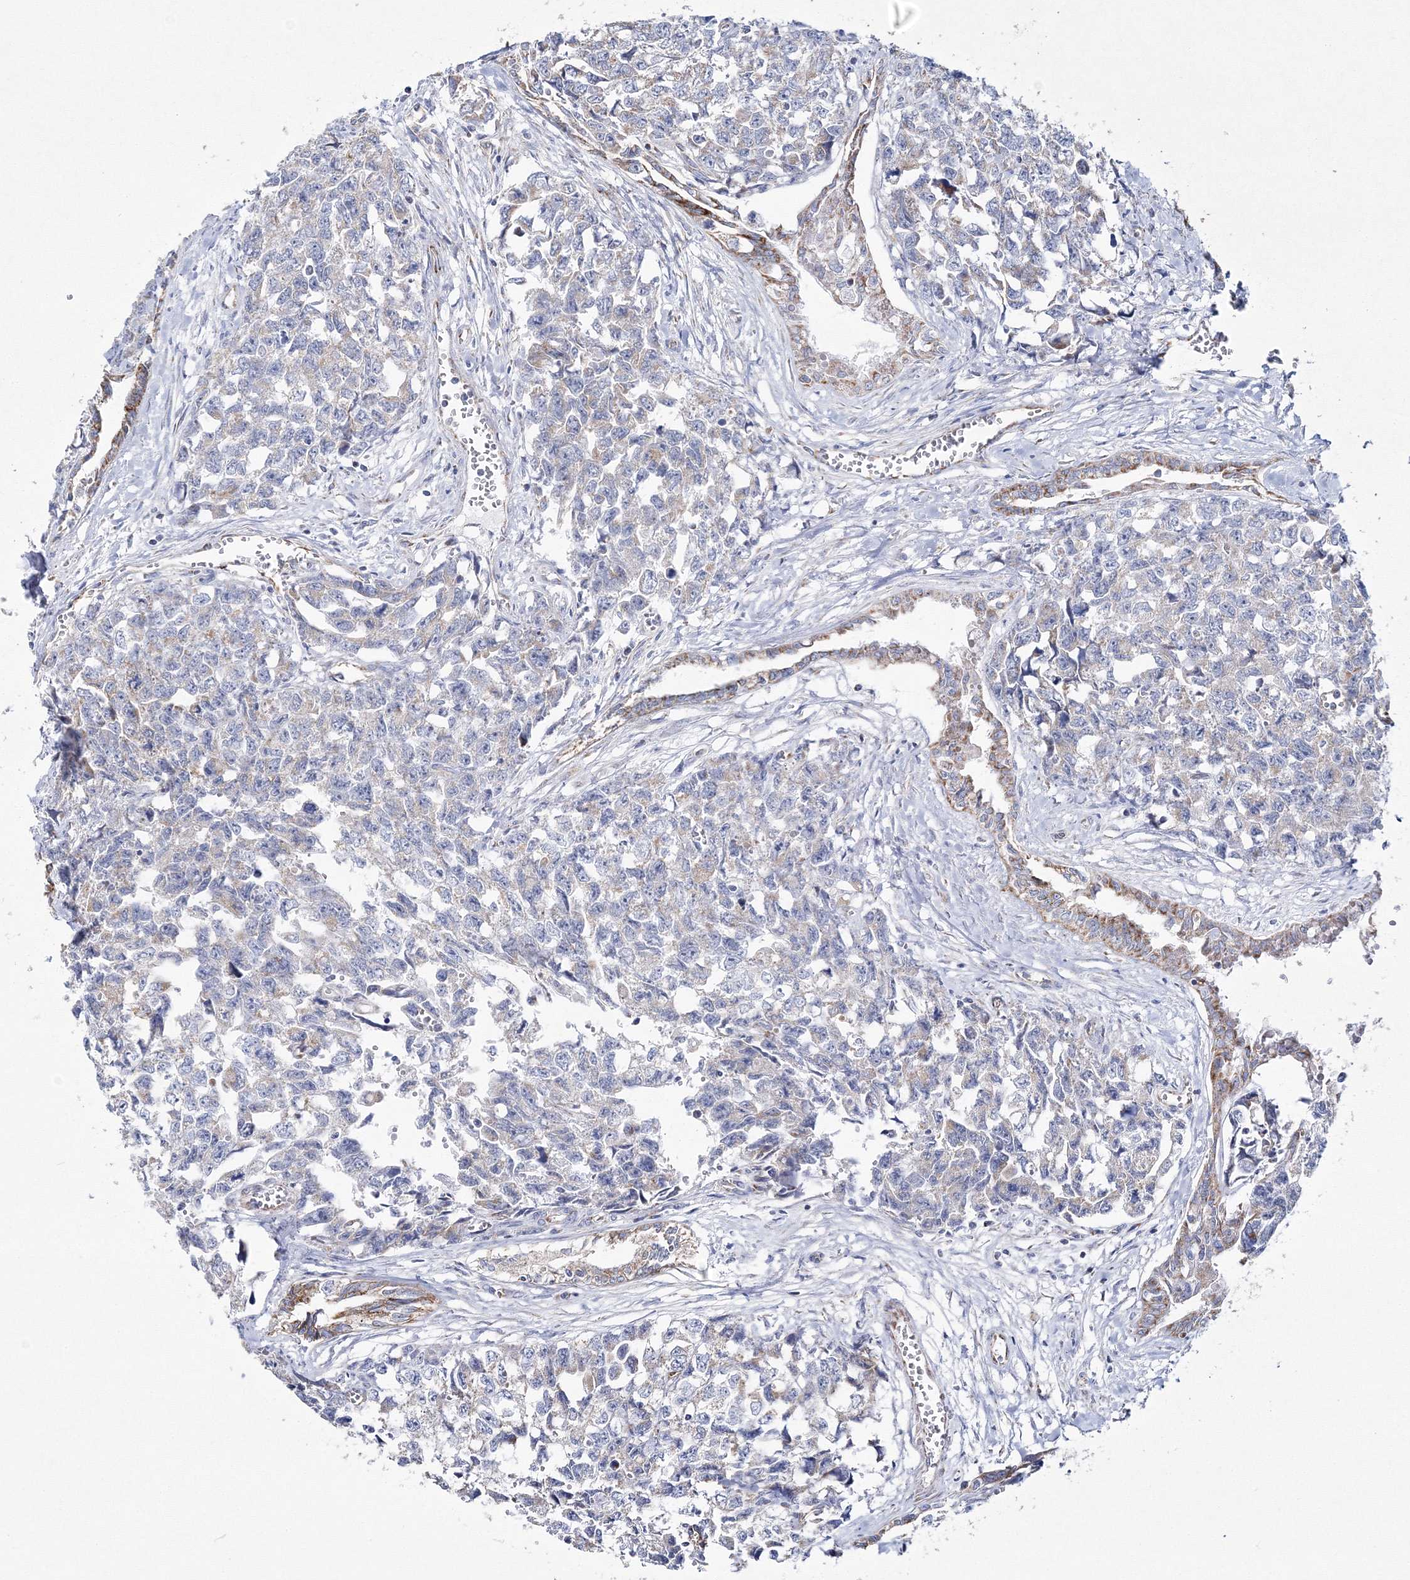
{"staining": {"intensity": "moderate", "quantity": "<25%", "location": "cytoplasmic/membranous"}, "tissue": "testis cancer", "cell_type": "Tumor cells", "image_type": "cancer", "snomed": [{"axis": "morphology", "description": "Carcinoma, Embryonal, NOS"}, {"axis": "topography", "description": "Testis"}], "caption": "A high-resolution histopathology image shows IHC staining of testis cancer (embryonal carcinoma), which shows moderate cytoplasmic/membranous positivity in about <25% of tumor cells.", "gene": "HIBCH", "patient": {"sex": "male", "age": 31}}